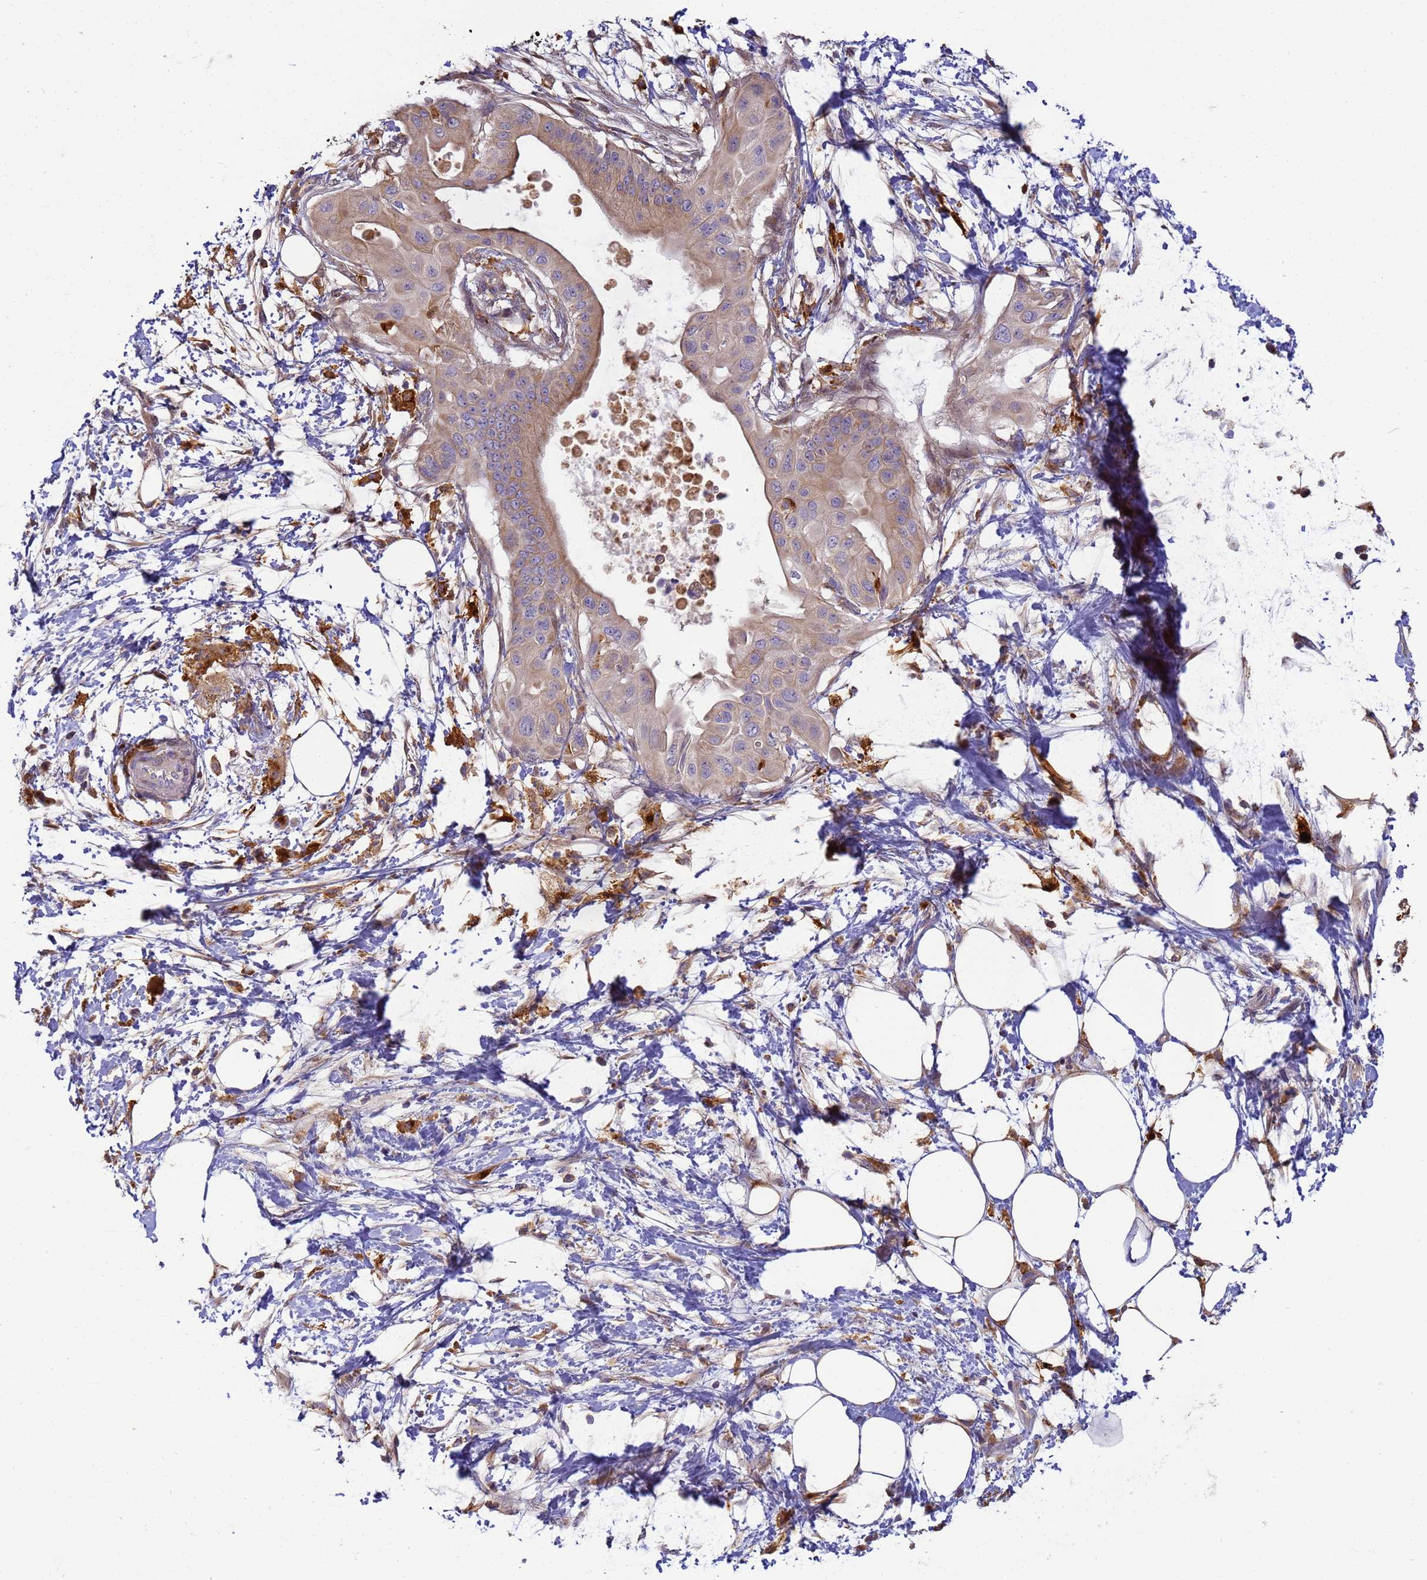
{"staining": {"intensity": "weak", "quantity": ">75%", "location": "cytoplasmic/membranous"}, "tissue": "pancreatic cancer", "cell_type": "Tumor cells", "image_type": "cancer", "snomed": [{"axis": "morphology", "description": "Adenocarcinoma, NOS"}, {"axis": "topography", "description": "Pancreas"}], "caption": "Tumor cells exhibit weak cytoplasmic/membranous positivity in about >75% of cells in pancreatic adenocarcinoma.", "gene": "M6PR", "patient": {"sex": "male", "age": 68}}